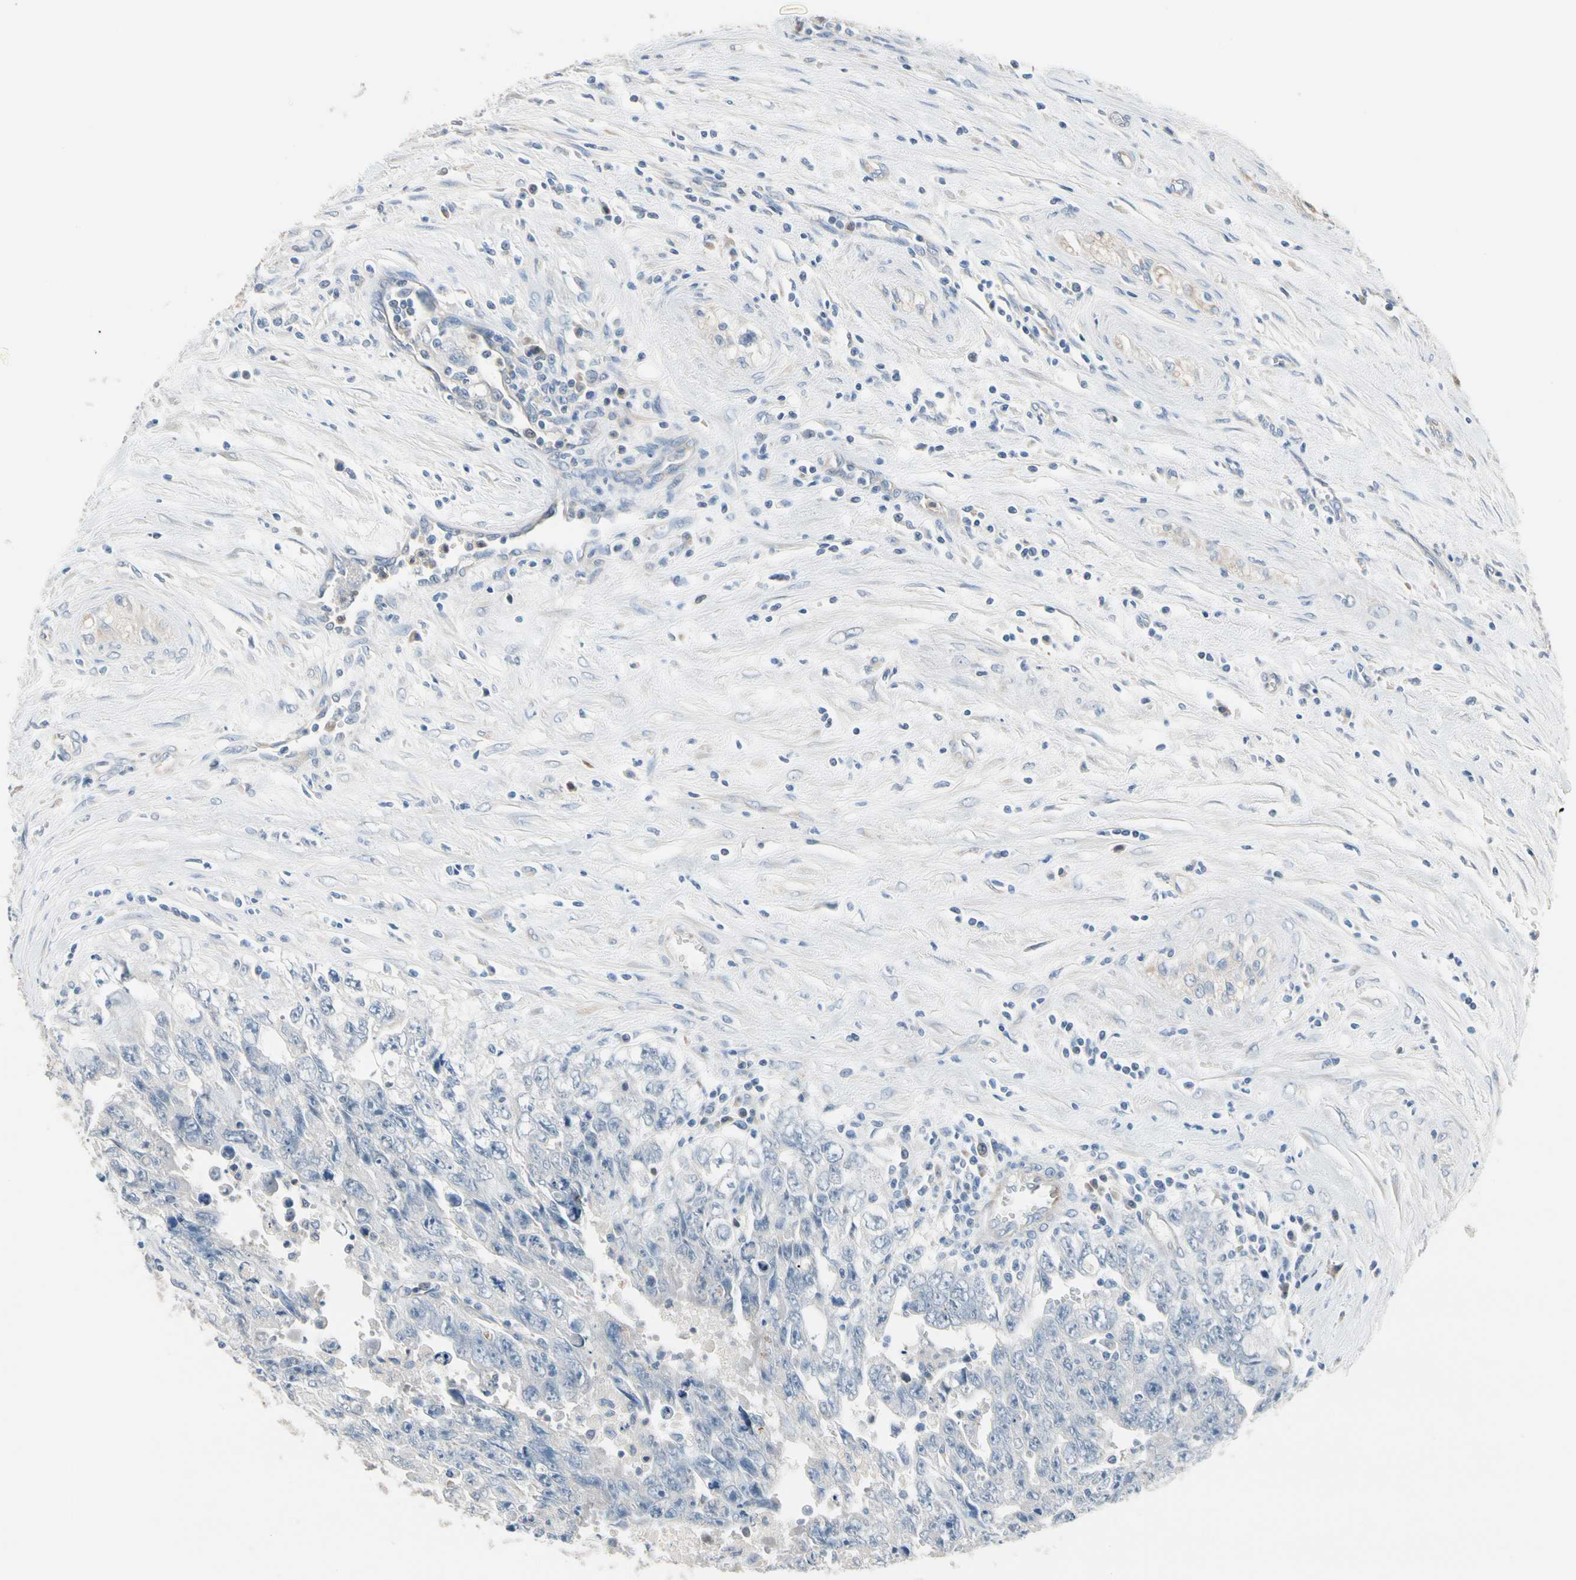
{"staining": {"intensity": "negative", "quantity": "none", "location": "none"}, "tissue": "testis cancer", "cell_type": "Tumor cells", "image_type": "cancer", "snomed": [{"axis": "morphology", "description": "Carcinoma, Embryonal, NOS"}, {"axis": "topography", "description": "Testis"}], "caption": "This is an IHC micrograph of human testis cancer. There is no positivity in tumor cells.", "gene": "BBOX1", "patient": {"sex": "male", "age": 28}}